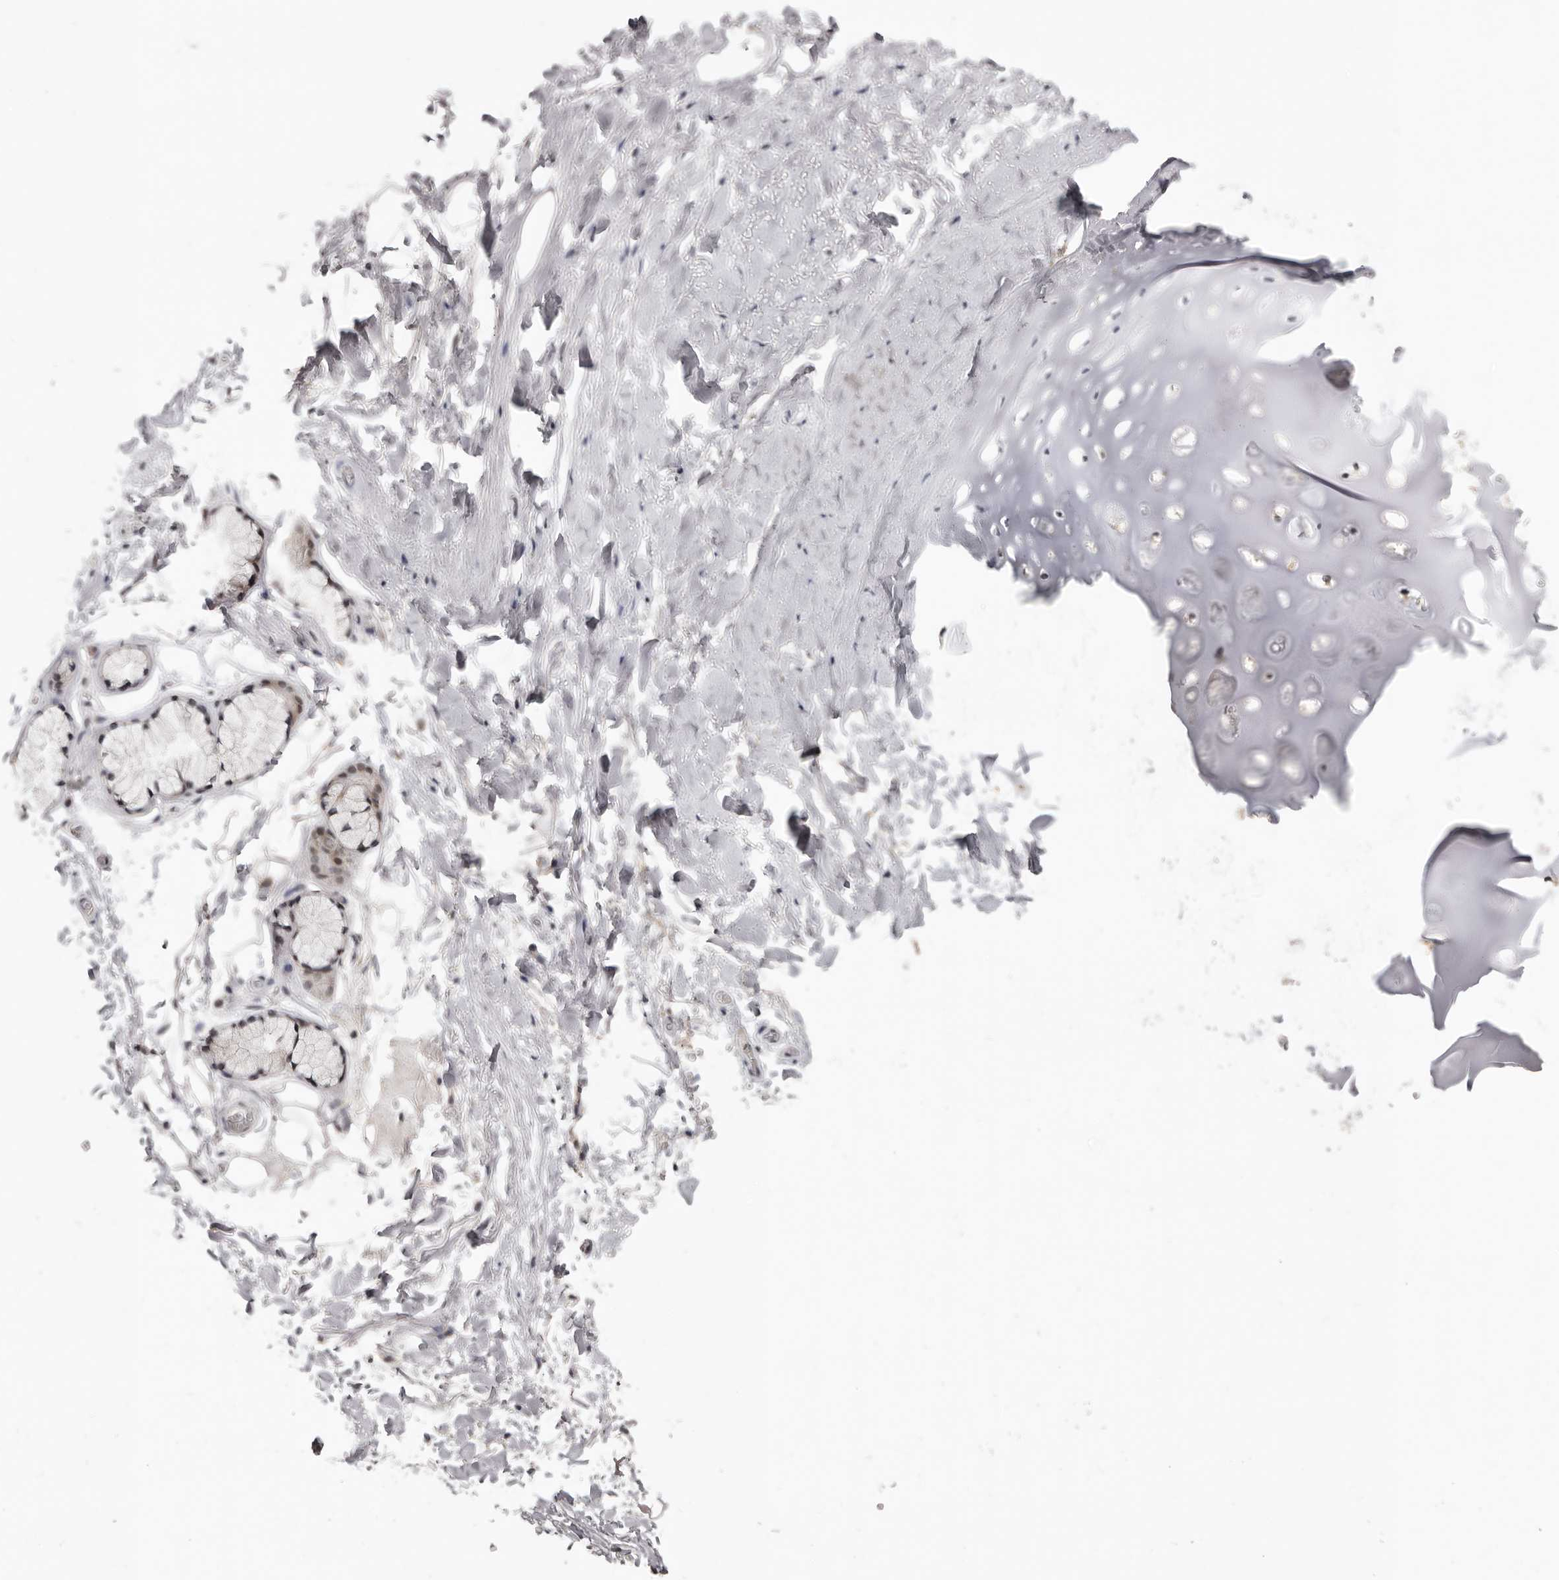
{"staining": {"intensity": "negative", "quantity": "none", "location": "none"}, "tissue": "adipose tissue", "cell_type": "Adipocytes", "image_type": "normal", "snomed": [{"axis": "morphology", "description": "Normal tissue, NOS"}, {"axis": "topography", "description": "Cartilage tissue"}], "caption": "A histopathology image of human adipose tissue is negative for staining in adipocytes. The staining was performed using DAB to visualize the protein expression in brown, while the nuclei were stained in blue with hematoxylin (Magnification: 20x).", "gene": "SRCAP", "patient": {"sex": "female", "age": 63}}